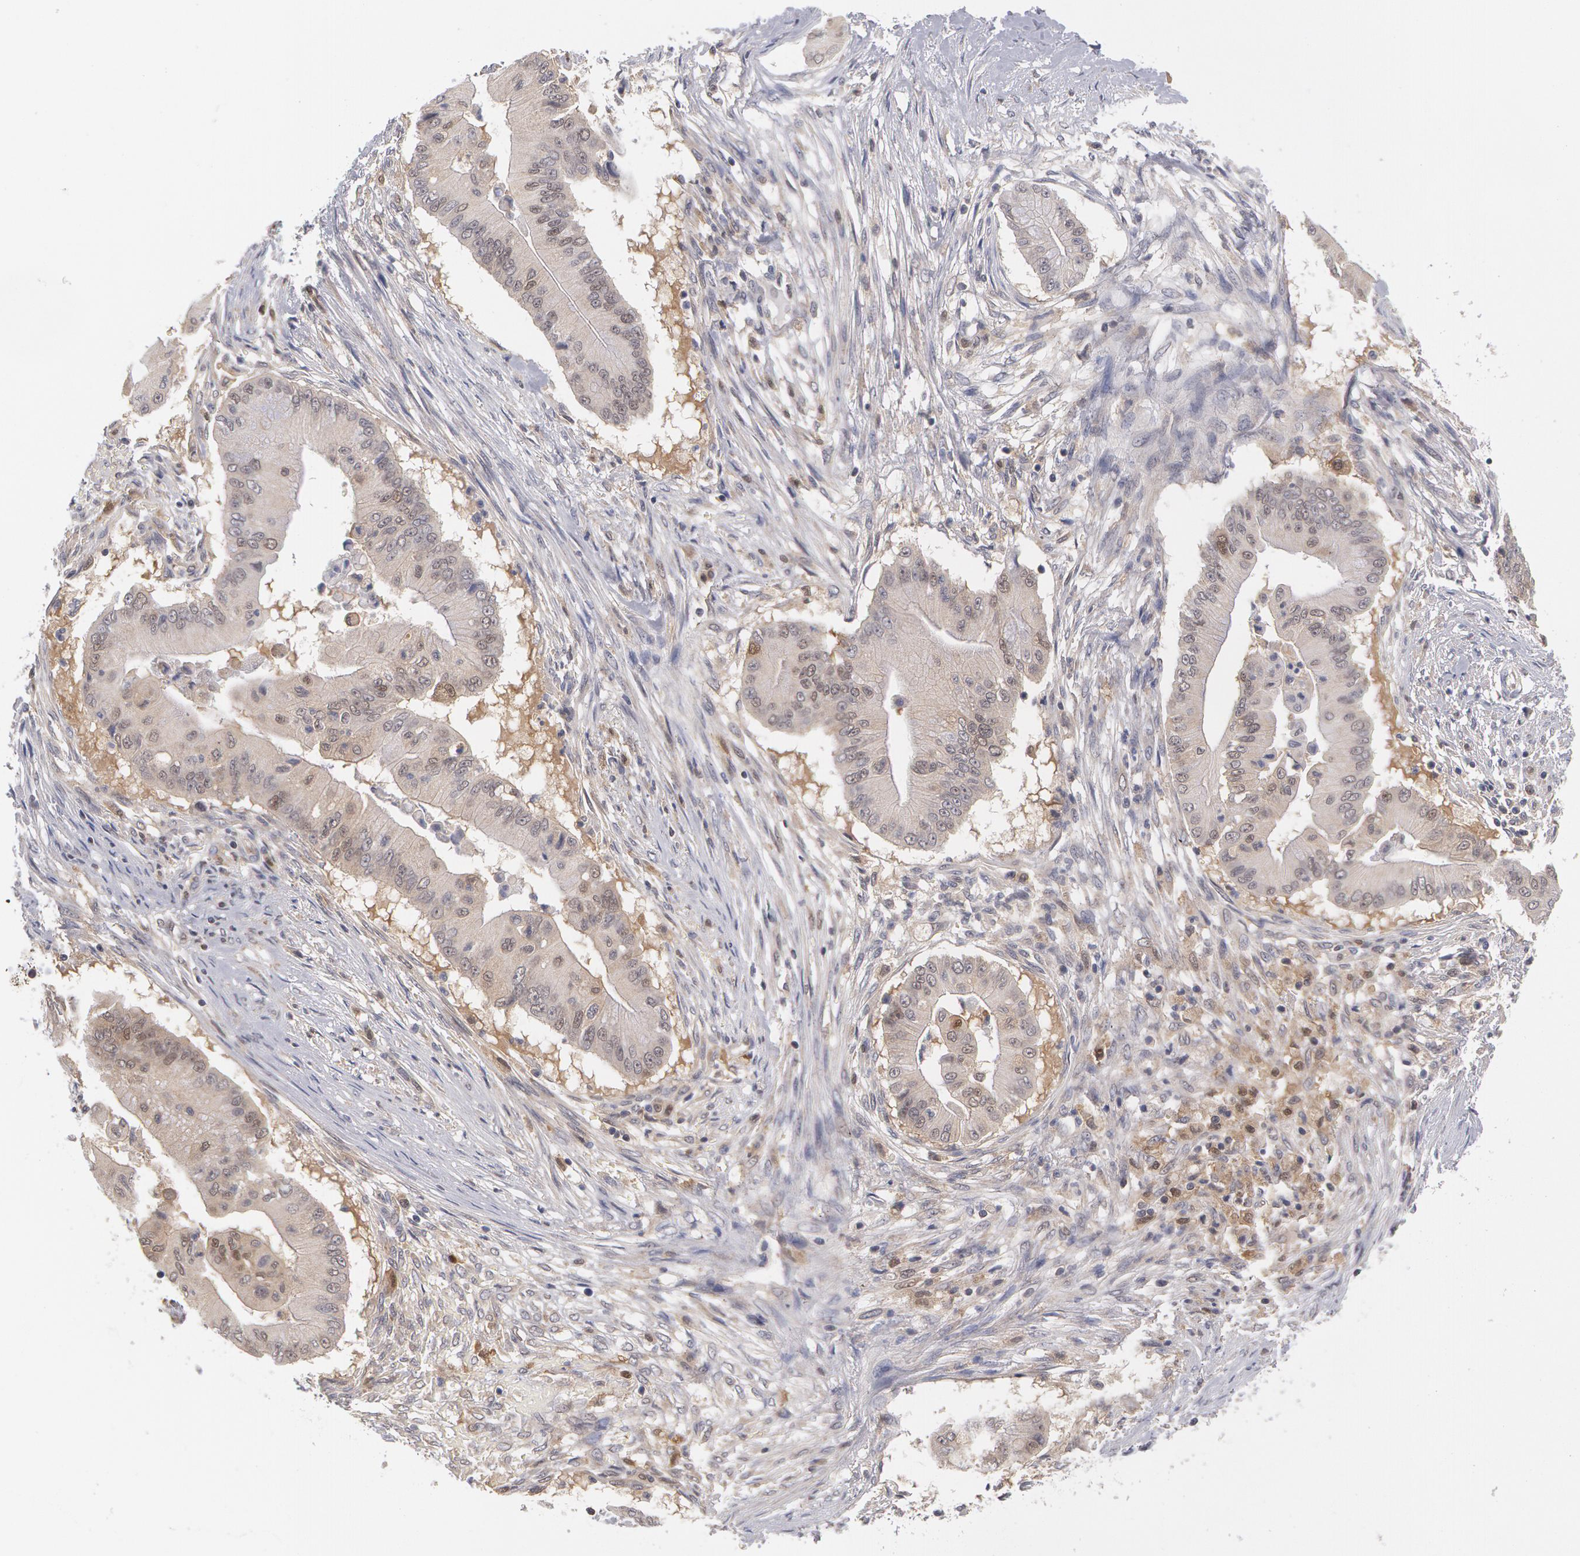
{"staining": {"intensity": "moderate", "quantity": "<25%", "location": "nuclear"}, "tissue": "pancreatic cancer", "cell_type": "Tumor cells", "image_type": "cancer", "snomed": [{"axis": "morphology", "description": "Adenocarcinoma, NOS"}, {"axis": "topography", "description": "Pancreas"}], "caption": "Moderate nuclear expression for a protein is present in about <25% of tumor cells of pancreatic cancer (adenocarcinoma) using immunohistochemistry (IHC).", "gene": "TXNRD1", "patient": {"sex": "male", "age": 62}}